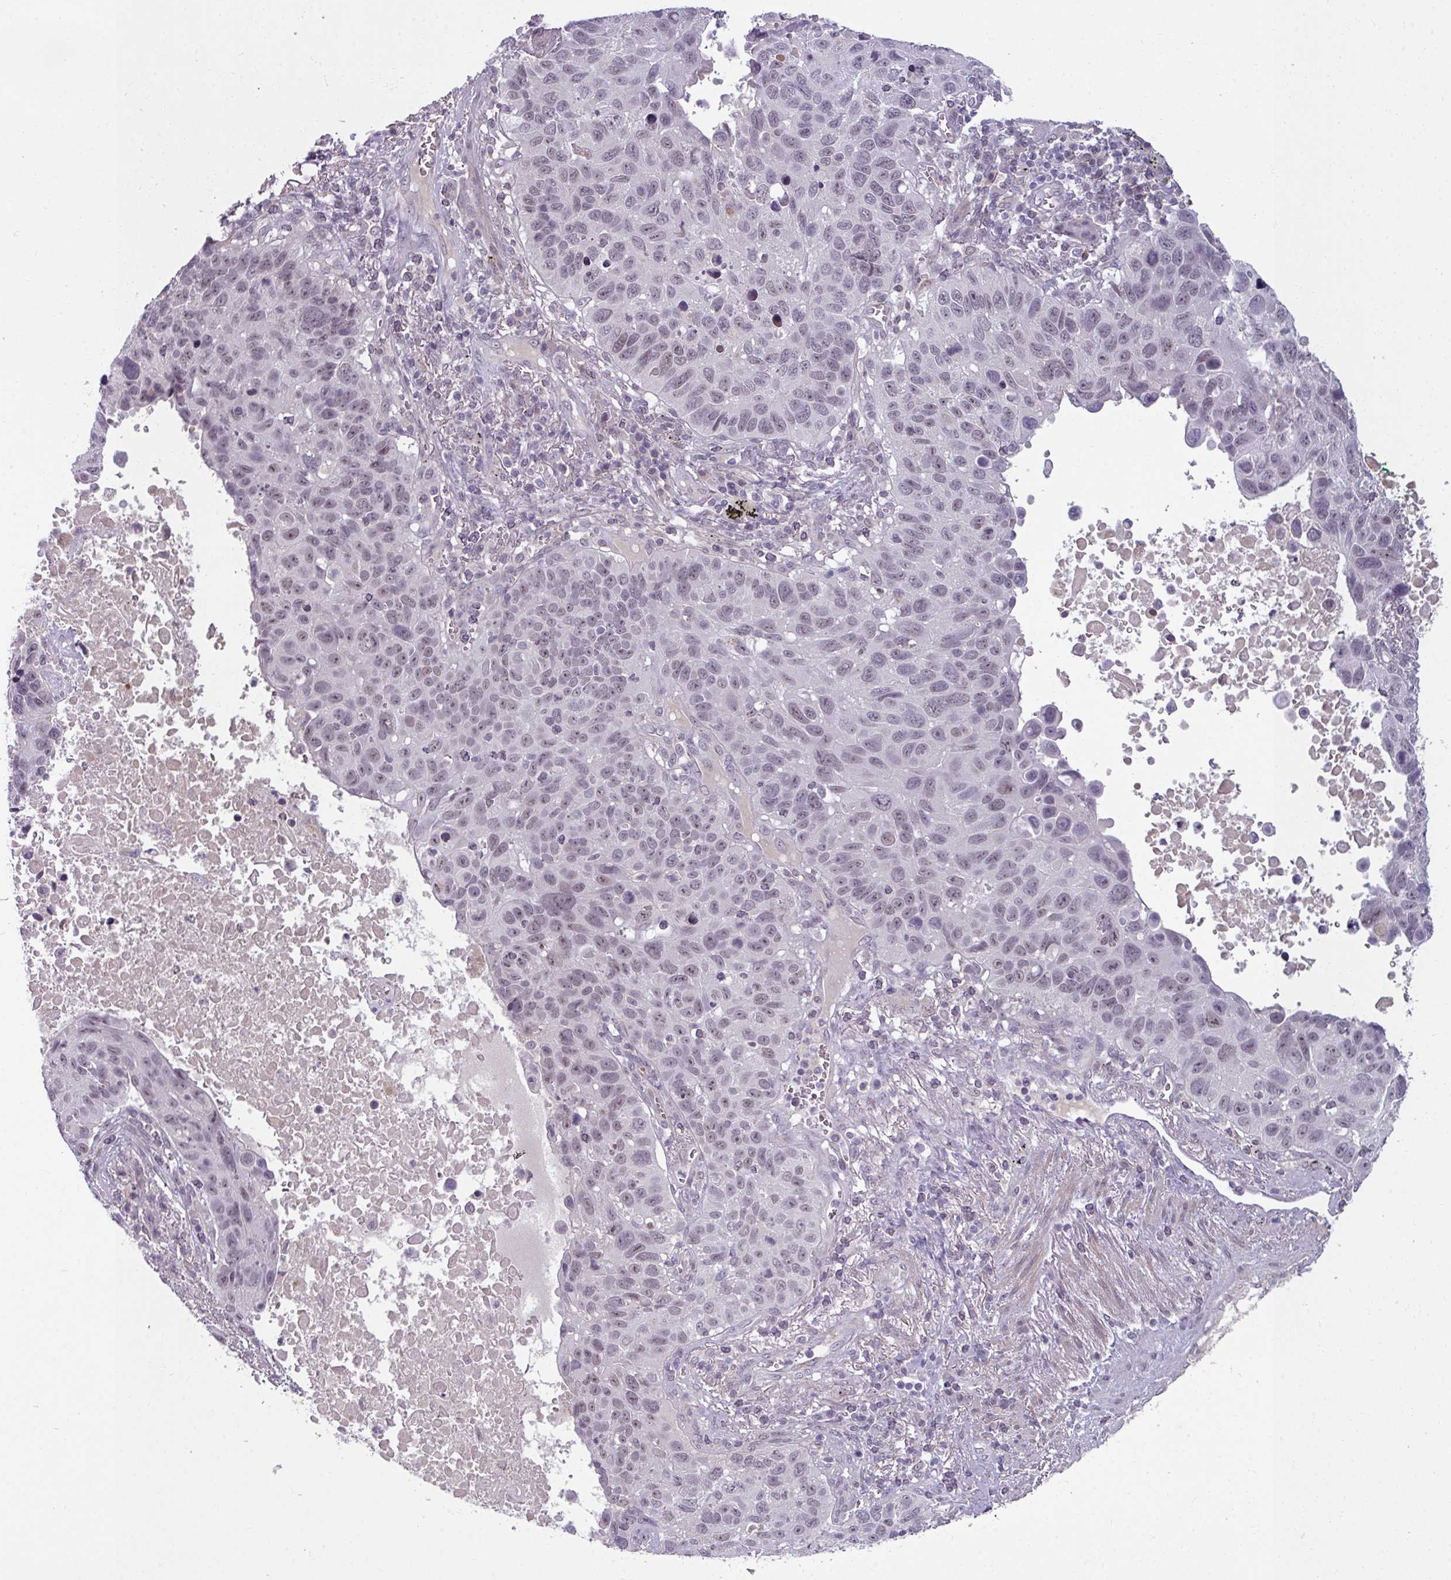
{"staining": {"intensity": "weak", "quantity": "25%-75%", "location": "nuclear"}, "tissue": "lung cancer", "cell_type": "Tumor cells", "image_type": "cancer", "snomed": [{"axis": "morphology", "description": "Squamous cell carcinoma, NOS"}, {"axis": "topography", "description": "Lung"}], "caption": "High-magnification brightfield microscopy of squamous cell carcinoma (lung) stained with DAB (3,3'-diaminobenzidine) (brown) and counterstained with hematoxylin (blue). tumor cells exhibit weak nuclear staining is seen in about25%-75% of cells. Using DAB (brown) and hematoxylin (blue) stains, captured at high magnification using brightfield microscopy.", "gene": "UVSSA", "patient": {"sex": "male", "age": 66}}